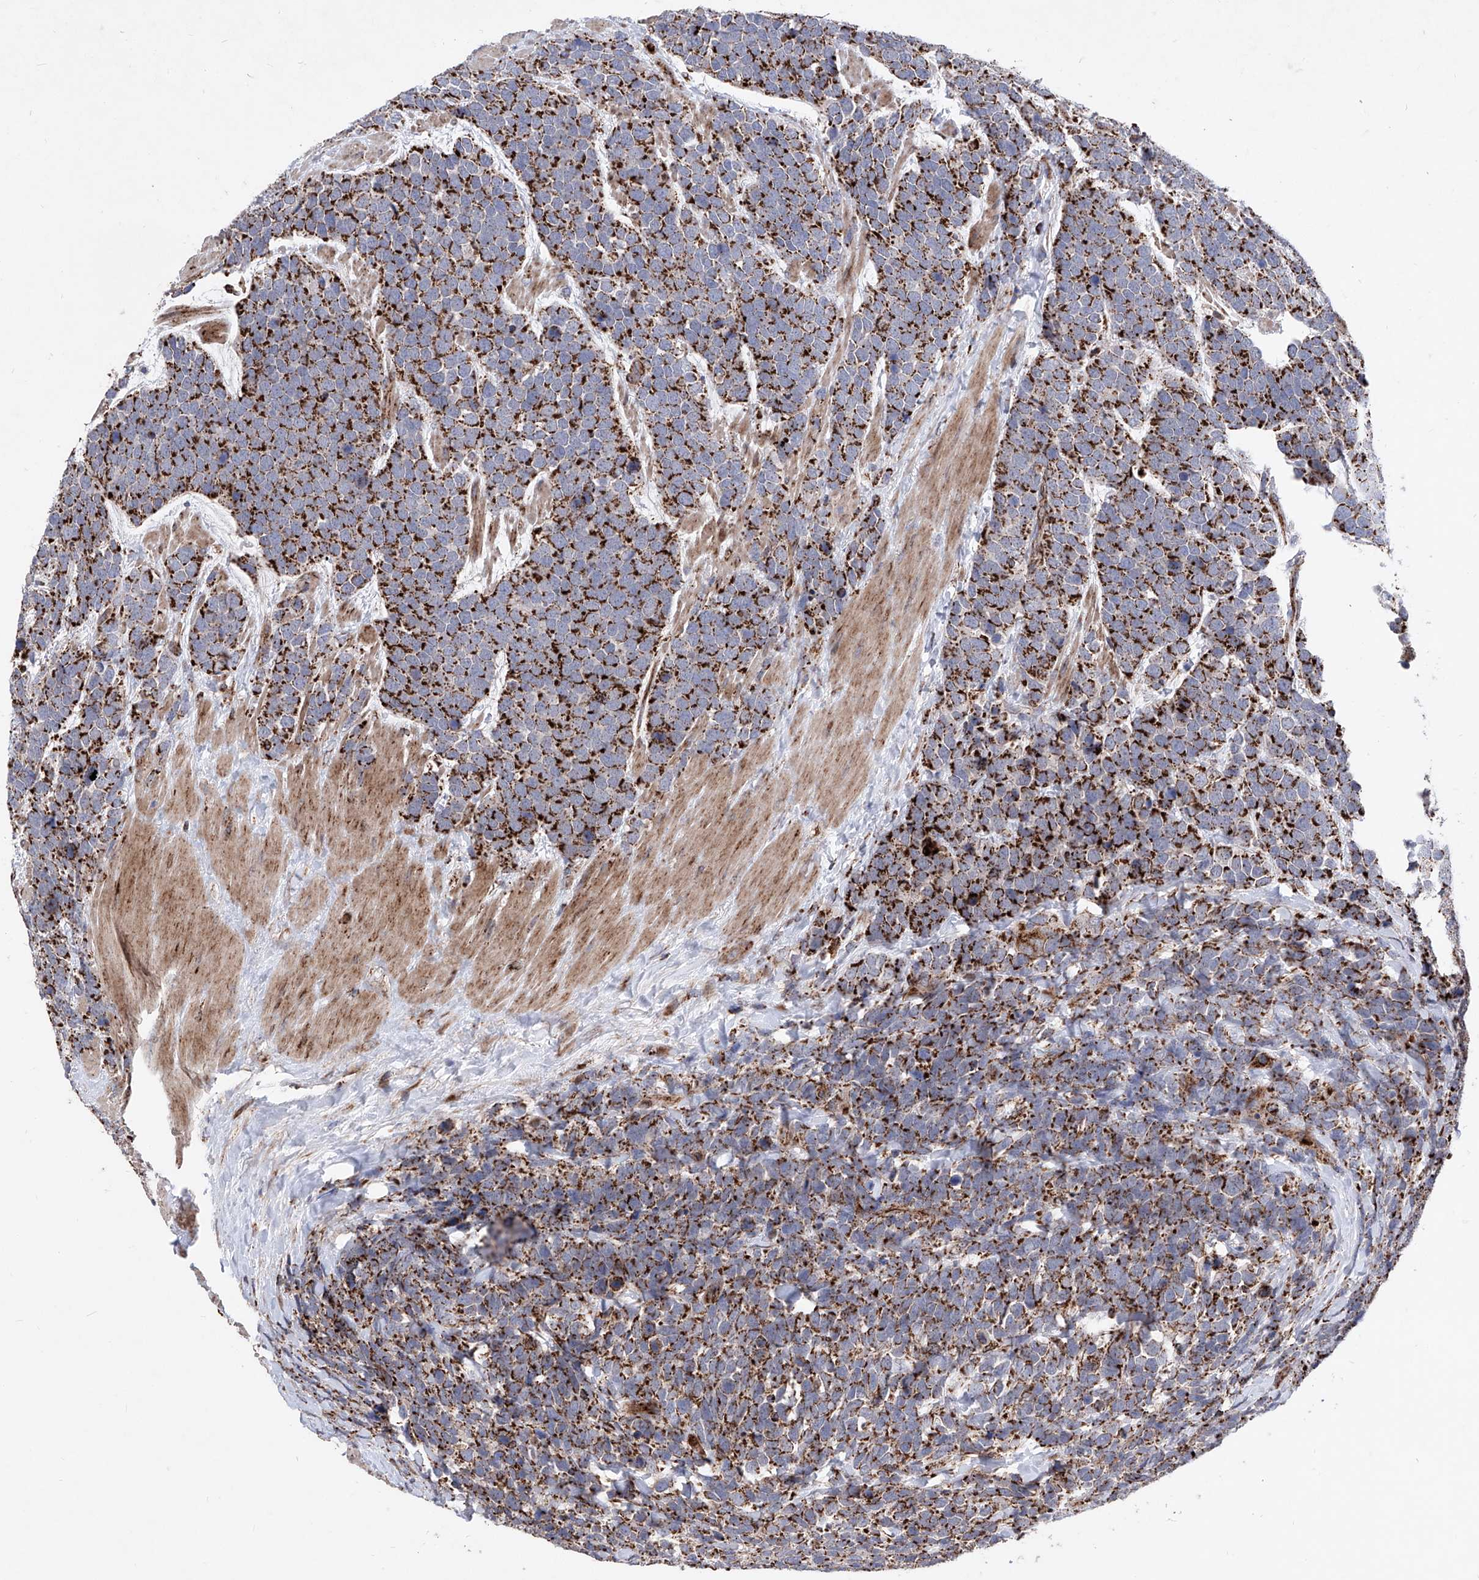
{"staining": {"intensity": "strong", "quantity": ">75%", "location": "cytoplasmic/membranous"}, "tissue": "urothelial cancer", "cell_type": "Tumor cells", "image_type": "cancer", "snomed": [{"axis": "morphology", "description": "Urothelial carcinoma, High grade"}, {"axis": "topography", "description": "Urinary bladder"}], "caption": "Urothelial cancer stained with IHC exhibits strong cytoplasmic/membranous expression in about >75% of tumor cells. (Stains: DAB (3,3'-diaminobenzidine) in brown, nuclei in blue, Microscopy: brightfield microscopy at high magnification).", "gene": "SEMA6A", "patient": {"sex": "female", "age": 82}}